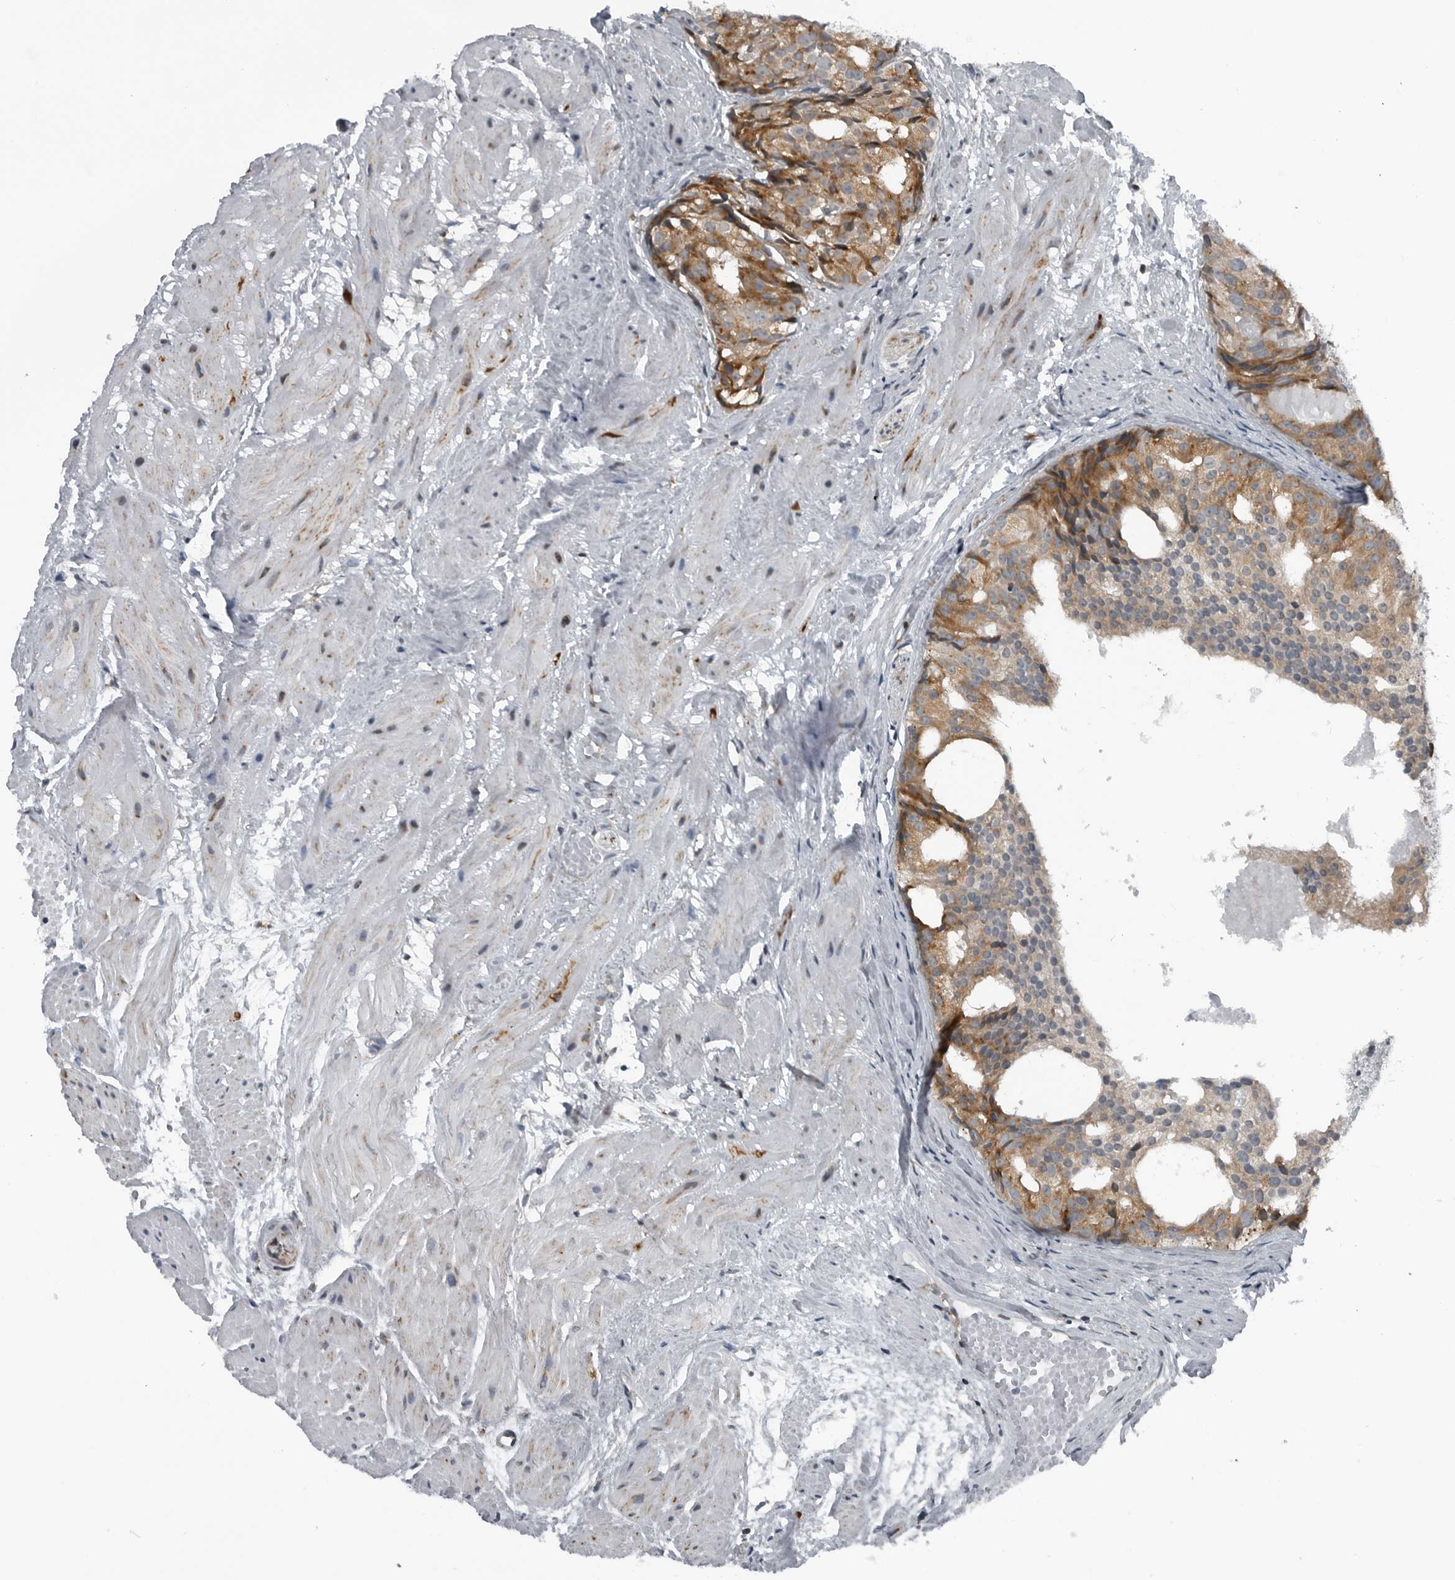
{"staining": {"intensity": "moderate", "quantity": ">75%", "location": "cytoplasmic/membranous"}, "tissue": "prostate cancer", "cell_type": "Tumor cells", "image_type": "cancer", "snomed": [{"axis": "morphology", "description": "Adenocarcinoma, Low grade"}, {"axis": "topography", "description": "Prostate"}], "caption": "Protein expression analysis of human low-grade adenocarcinoma (prostate) reveals moderate cytoplasmic/membranous staining in about >75% of tumor cells. (DAB IHC, brown staining for protein, blue staining for nuclei).", "gene": "GAK", "patient": {"sex": "male", "age": 88}}